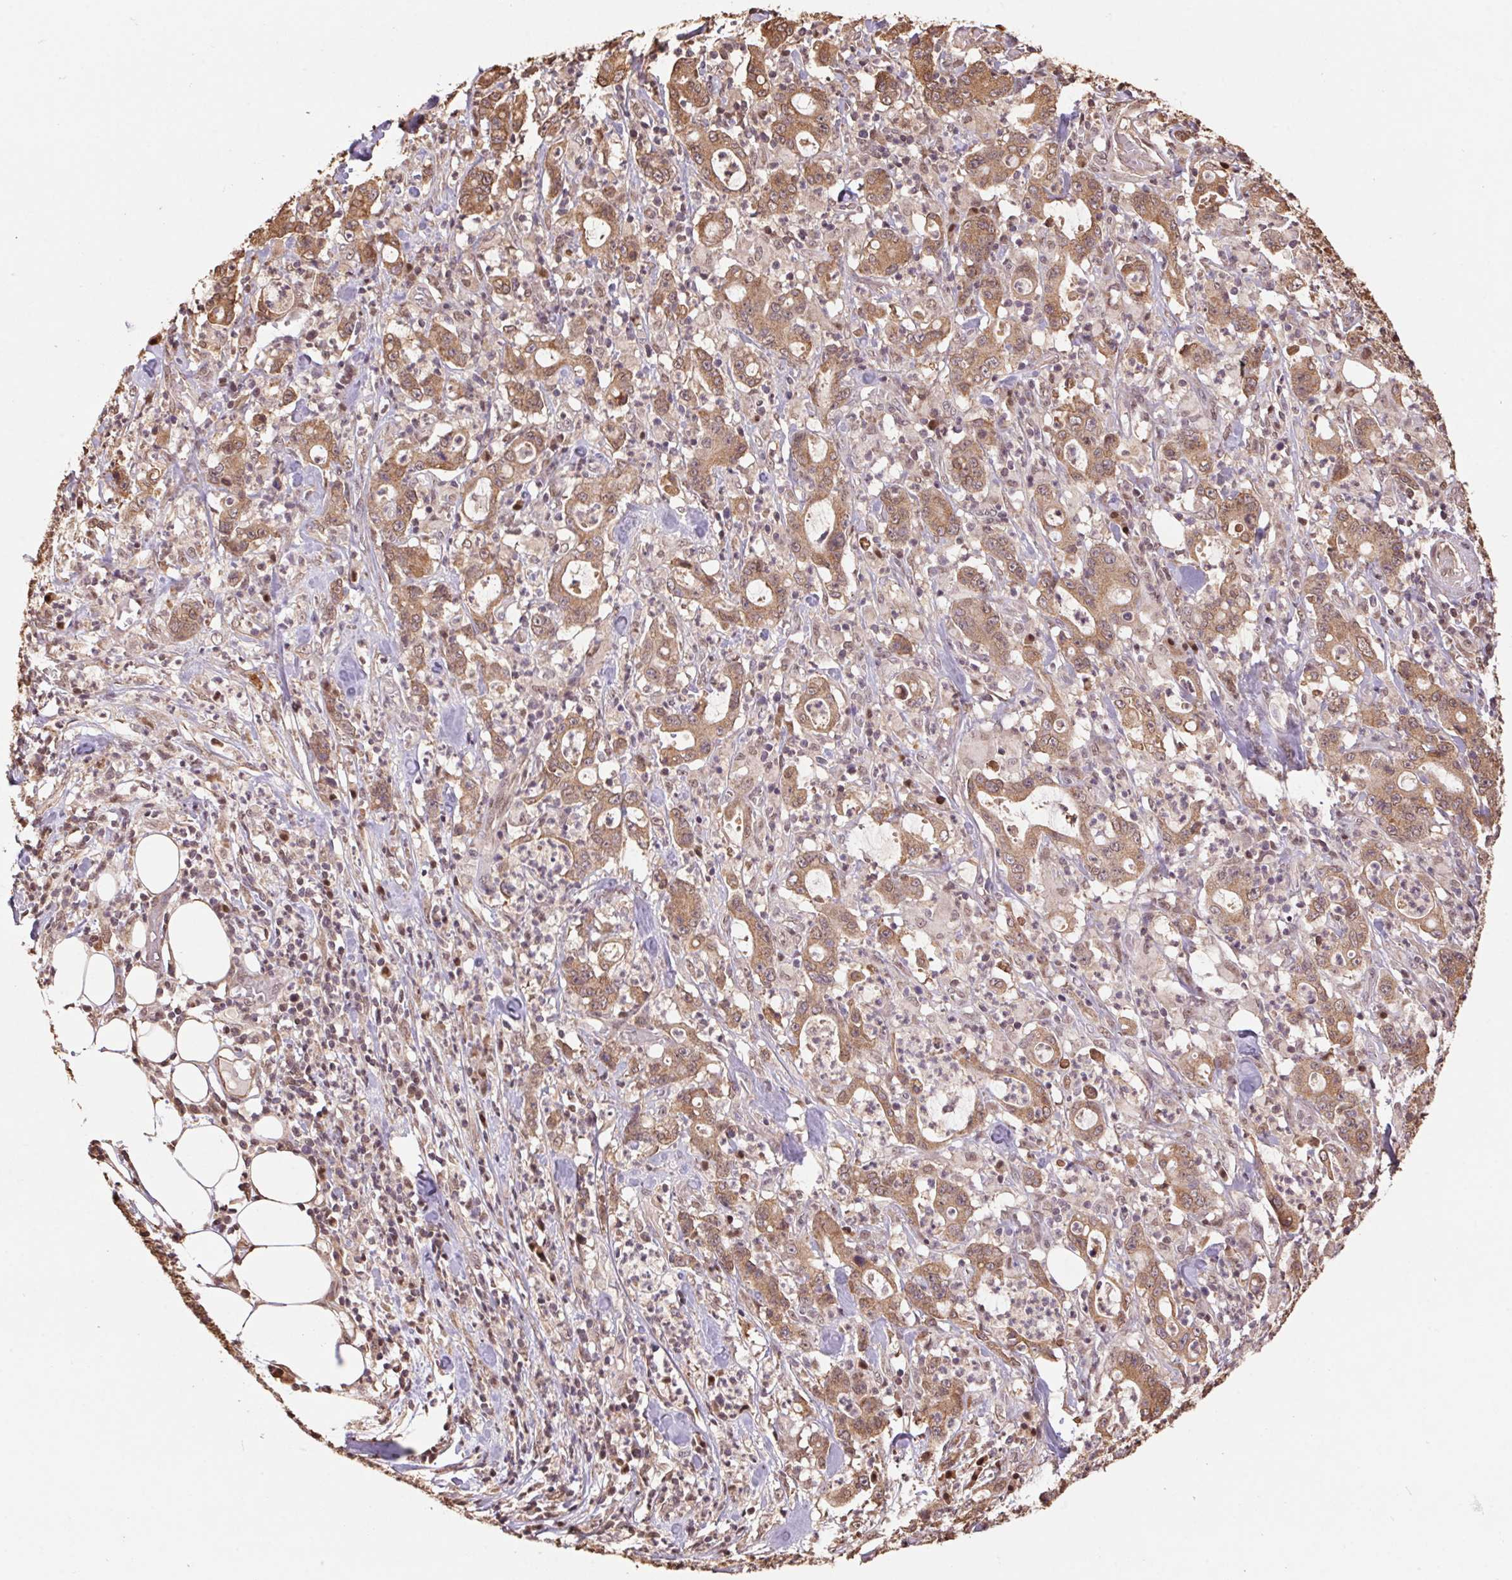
{"staining": {"intensity": "moderate", "quantity": ">75%", "location": "cytoplasmic/membranous,nuclear"}, "tissue": "stomach cancer", "cell_type": "Tumor cells", "image_type": "cancer", "snomed": [{"axis": "morphology", "description": "Adenocarcinoma, NOS"}, {"axis": "topography", "description": "Stomach, upper"}], "caption": "Protein expression analysis of human adenocarcinoma (stomach) reveals moderate cytoplasmic/membranous and nuclear expression in about >75% of tumor cells. (brown staining indicates protein expression, while blue staining denotes nuclei).", "gene": "CUTA", "patient": {"sex": "male", "age": 68}}